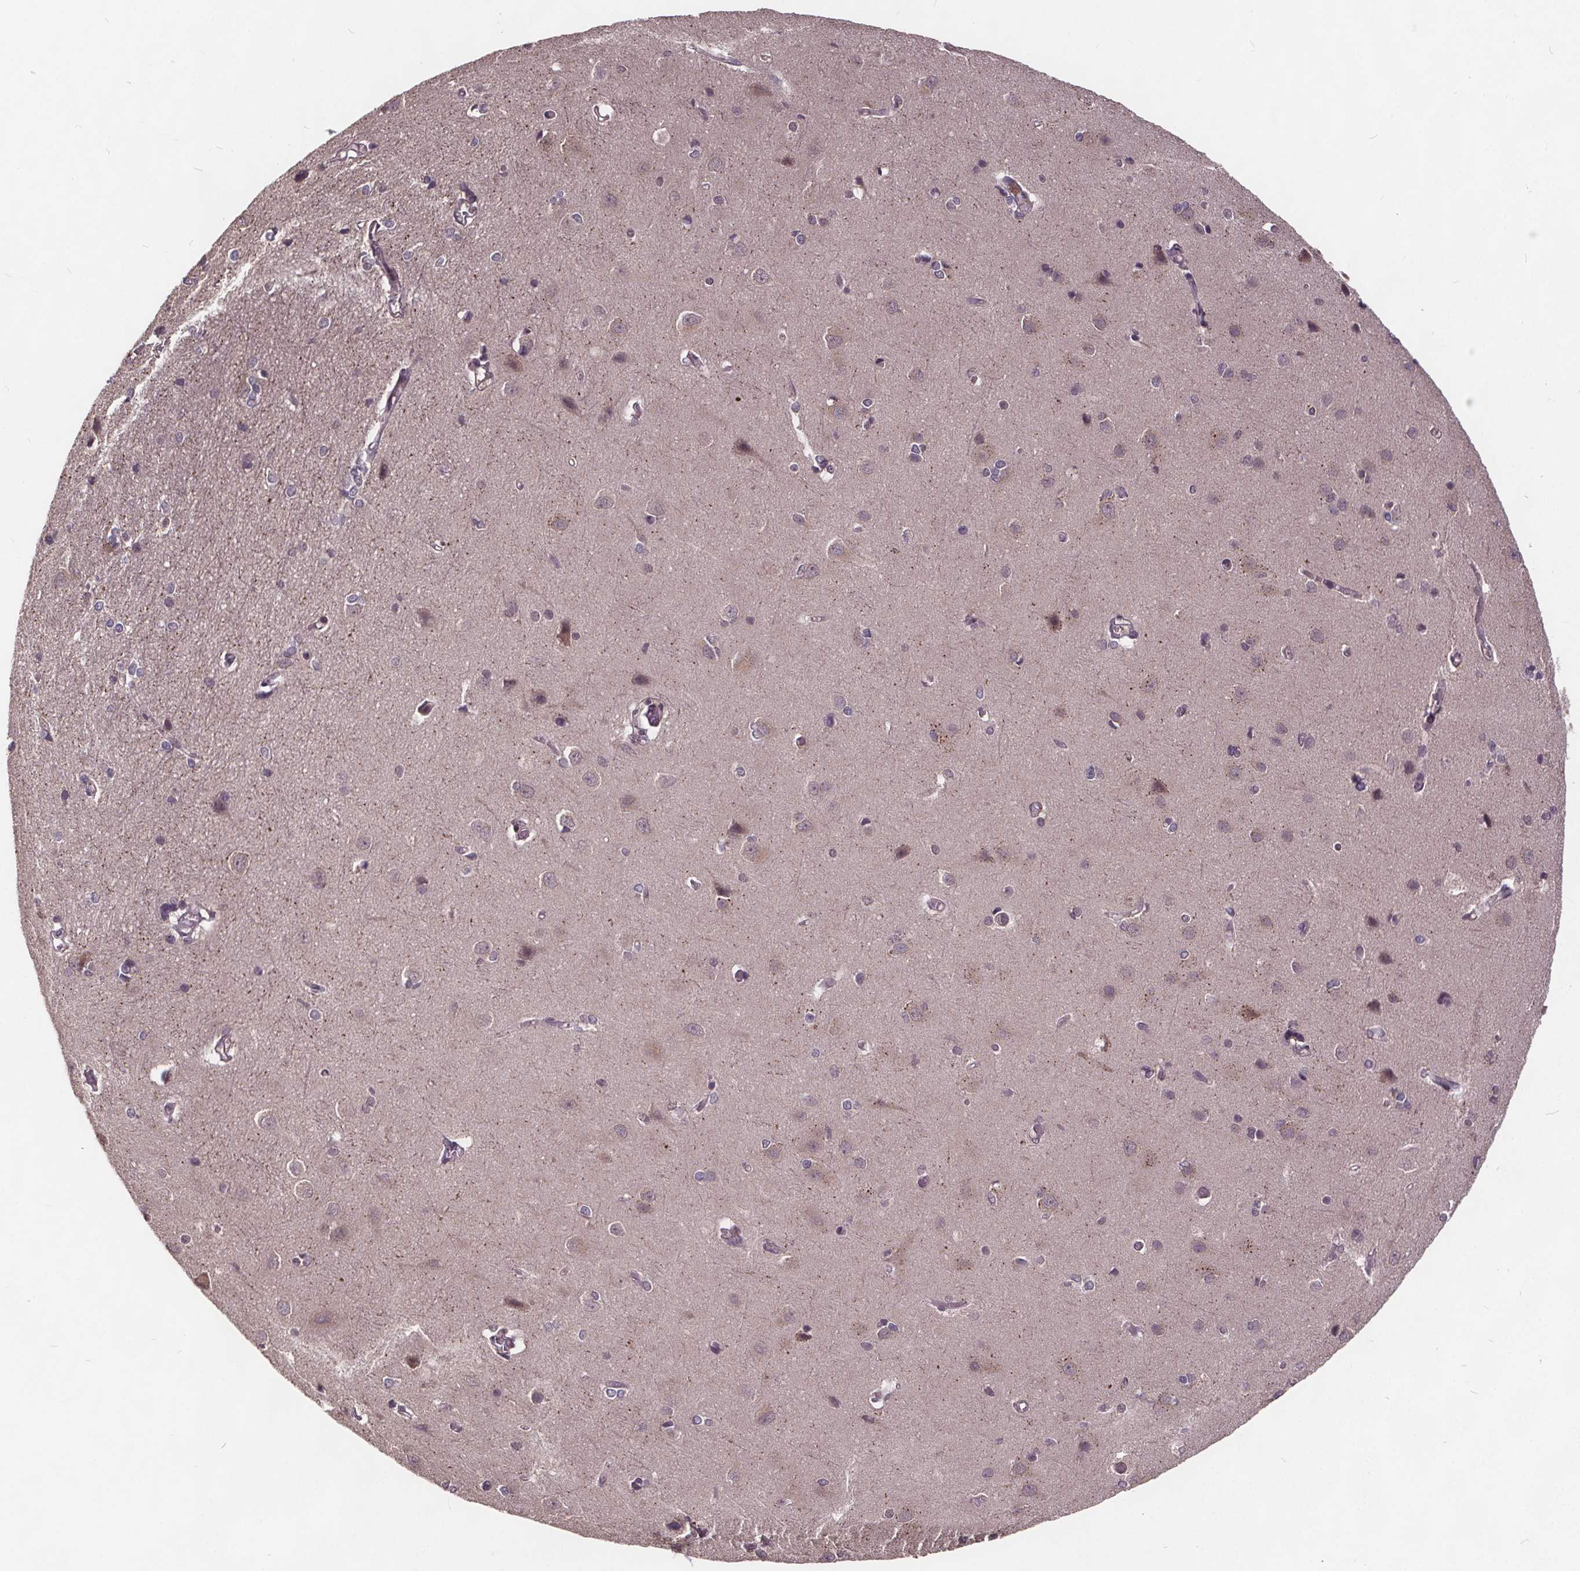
{"staining": {"intensity": "negative", "quantity": "none", "location": "none"}, "tissue": "cerebral cortex", "cell_type": "Endothelial cells", "image_type": "normal", "snomed": [{"axis": "morphology", "description": "Normal tissue, NOS"}, {"axis": "topography", "description": "Cerebral cortex"}], "caption": "Human cerebral cortex stained for a protein using immunohistochemistry shows no positivity in endothelial cells.", "gene": "USP9X", "patient": {"sex": "male", "age": 37}}